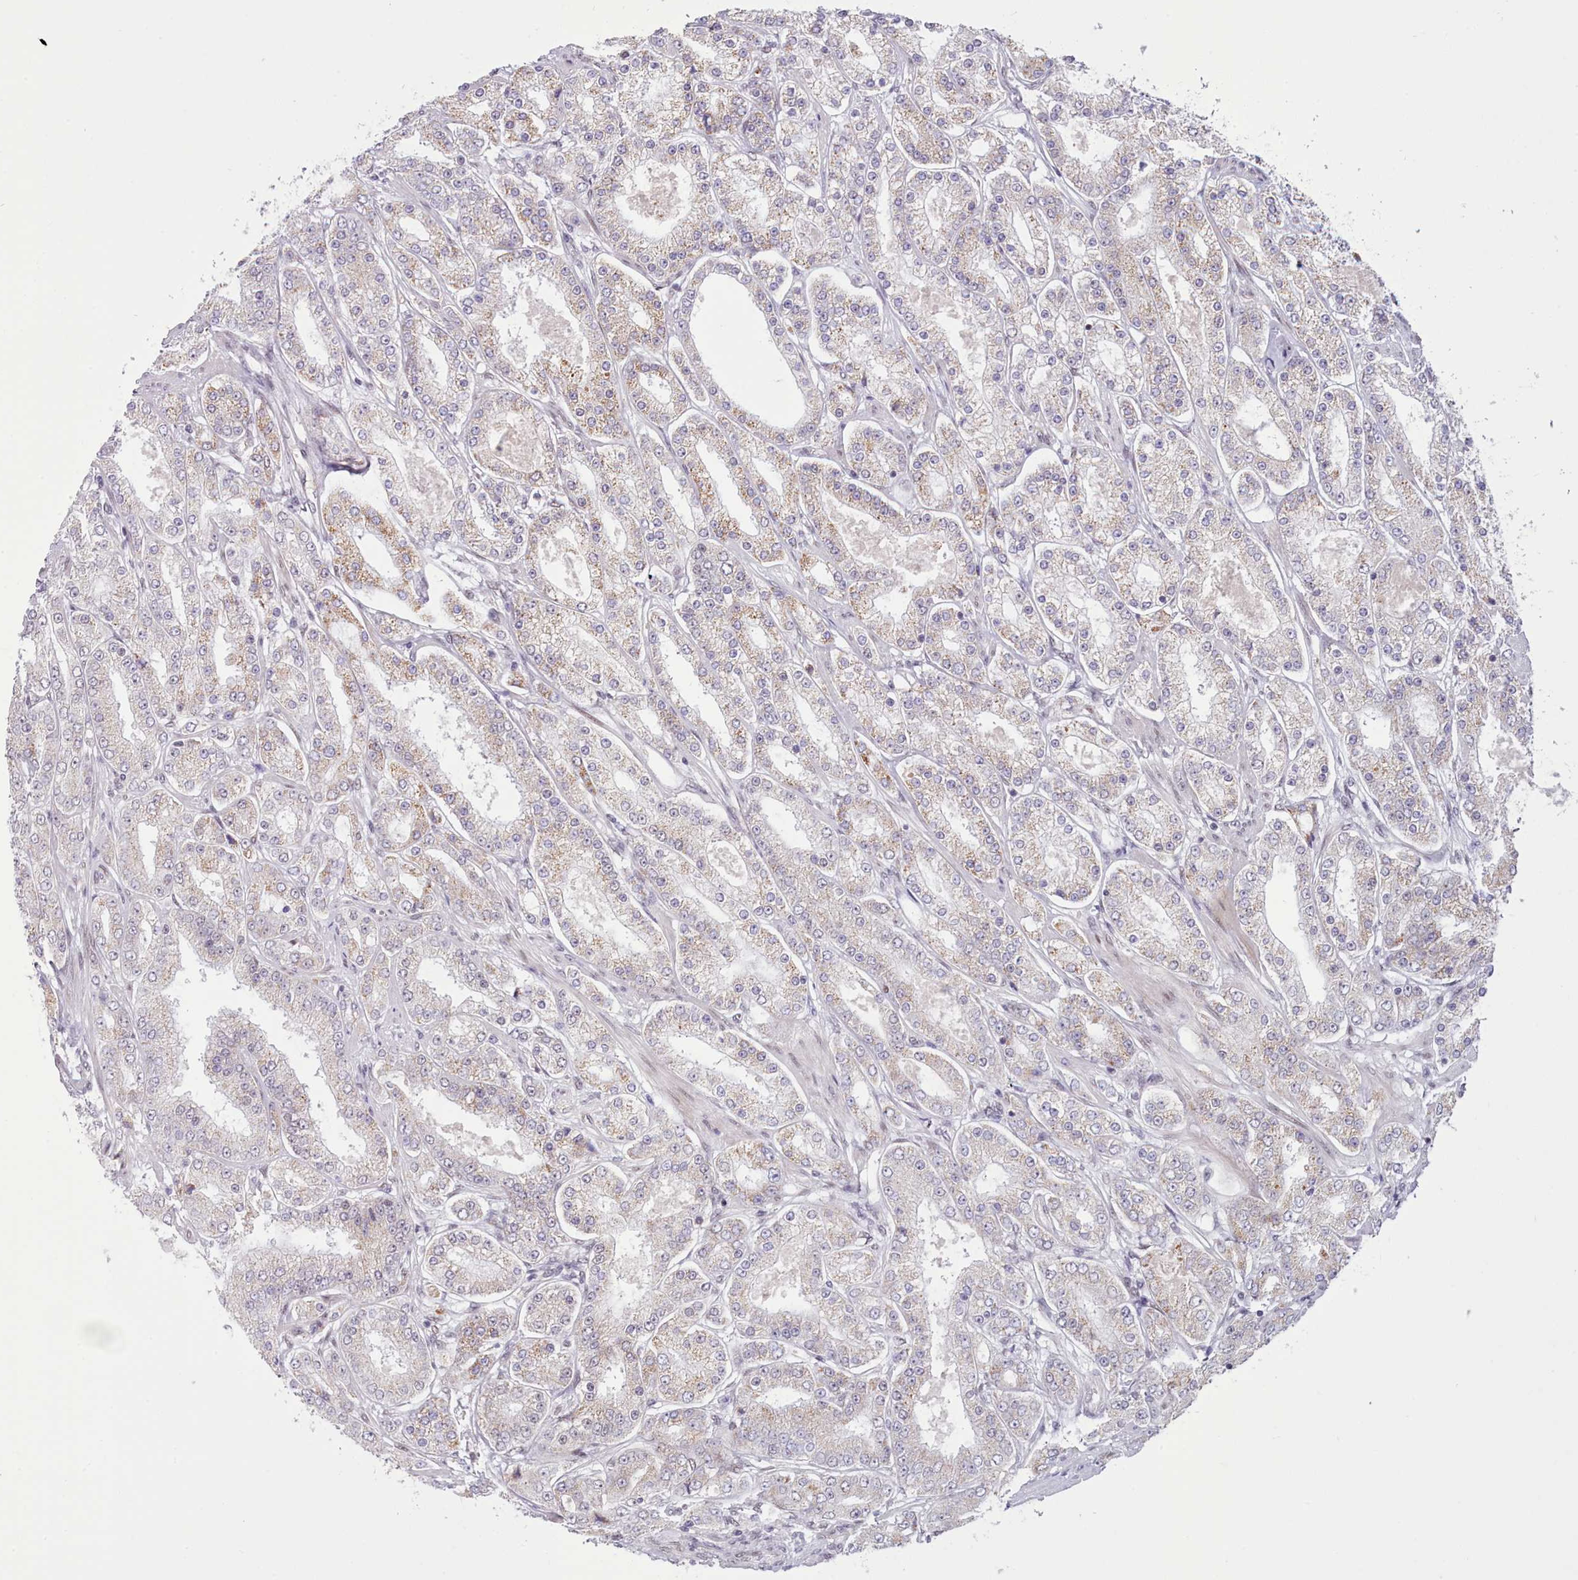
{"staining": {"intensity": "weak", "quantity": ">75%", "location": "cytoplasmic/membranous"}, "tissue": "prostate cancer", "cell_type": "Tumor cells", "image_type": "cancer", "snomed": [{"axis": "morphology", "description": "Adenocarcinoma, High grade"}, {"axis": "topography", "description": "Prostate"}], "caption": "This is an image of immunohistochemistry staining of adenocarcinoma (high-grade) (prostate), which shows weak positivity in the cytoplasmic/membranous of tumor cells.", "gene": "RFX1", "patient": {"sex": "male", "age": 68}}